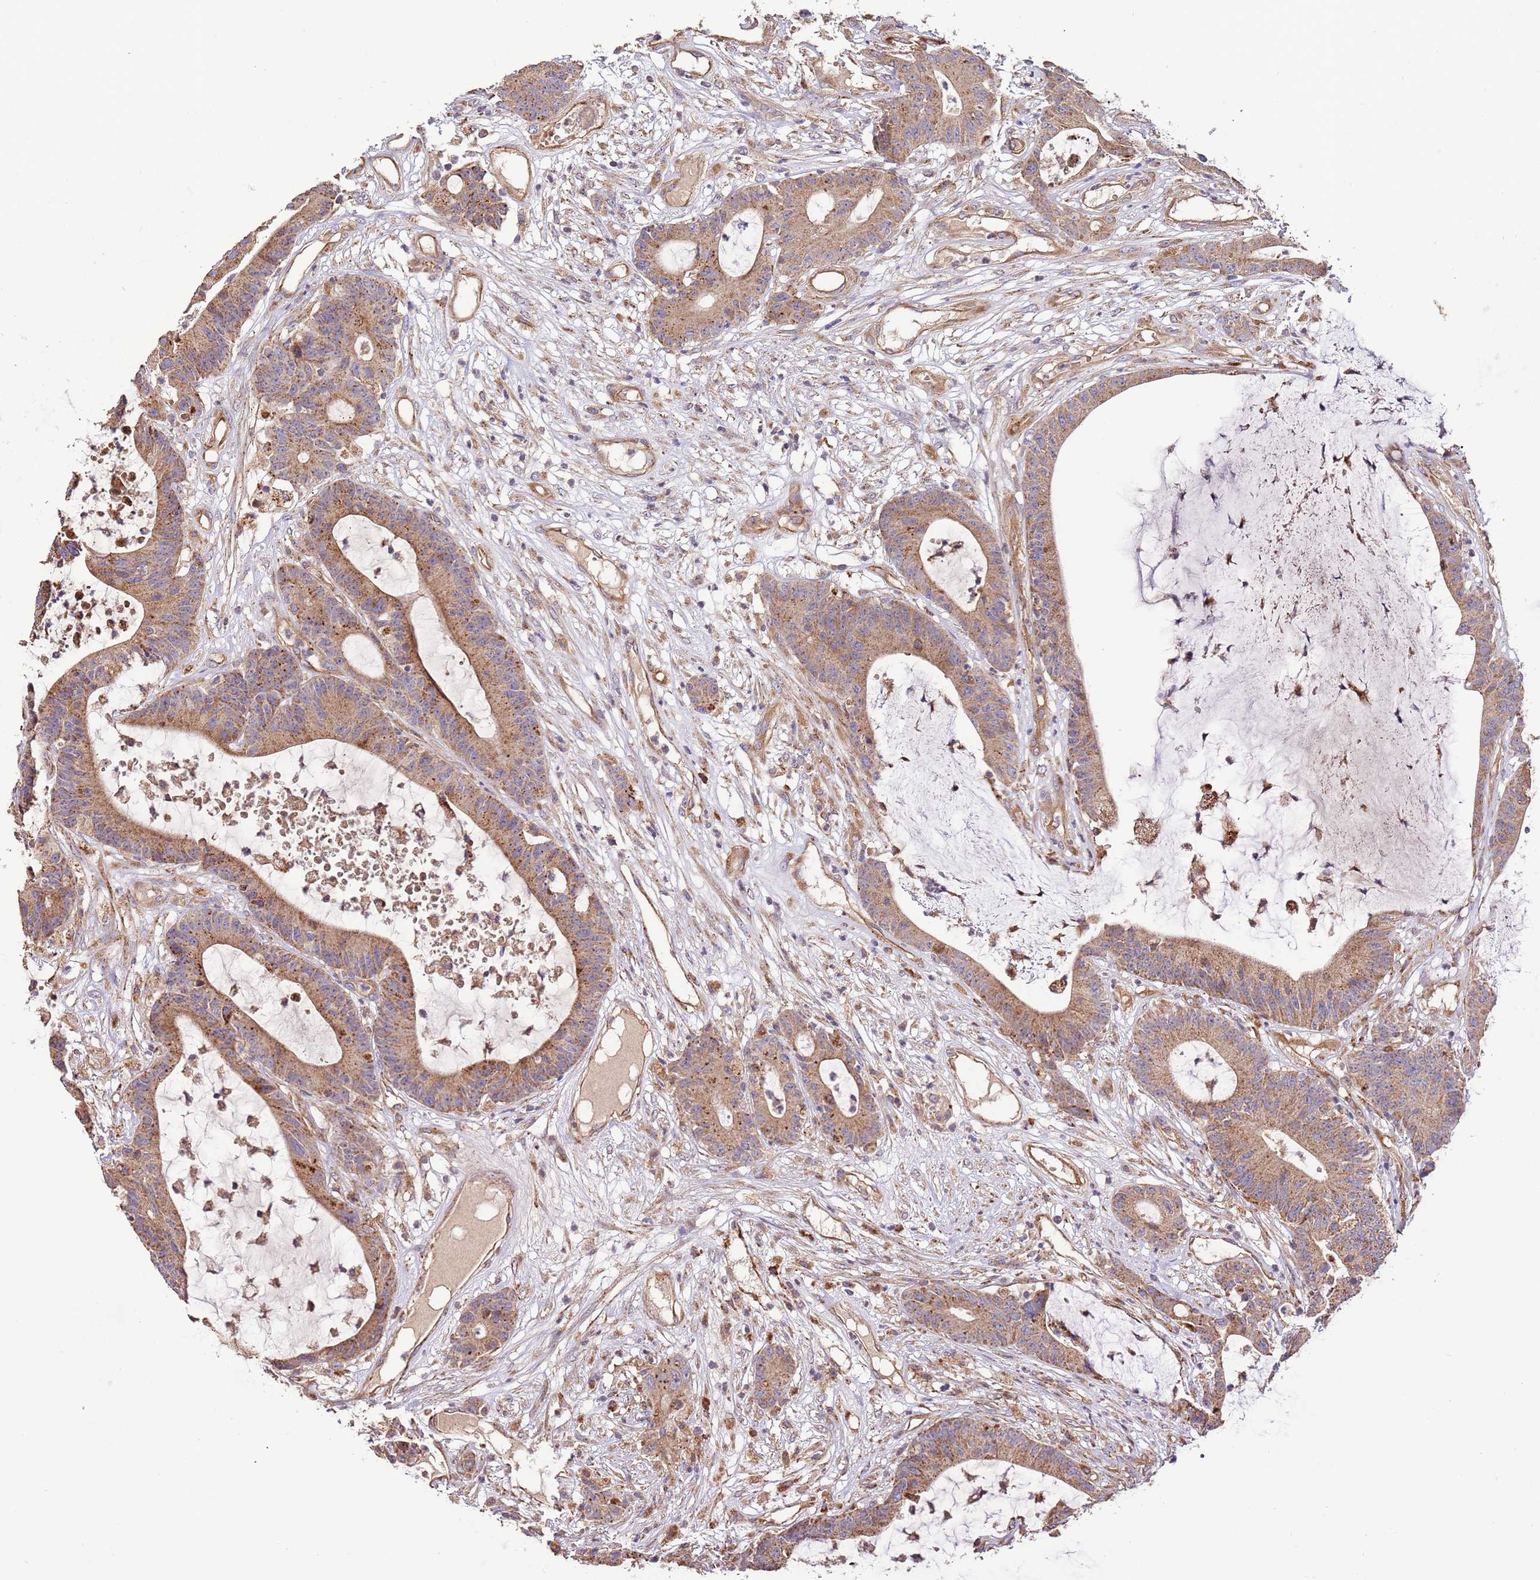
{"staining": {"intensity": "moderate", "quantity": ">75%", "location": "cytoplasmic/membranous"}, "tissue": "colorectal cancer", "cell_type": "Tumor cells", "image_type": "cancer", "snomed": [{"axis": "morphology", "description": "Adenocarcinoma, NOS"}, {"axis": "topography", "description": "Colon"}], "caption": "An image showing moderate cytoplasmic/membranous expression in approximately >75% of tumor cells in adenocarcinoma (colorectal), as visualized by brown immunohistochemical staining.", "gene": "DOCK6", "patient": {"sex": "female", "age": 84}}